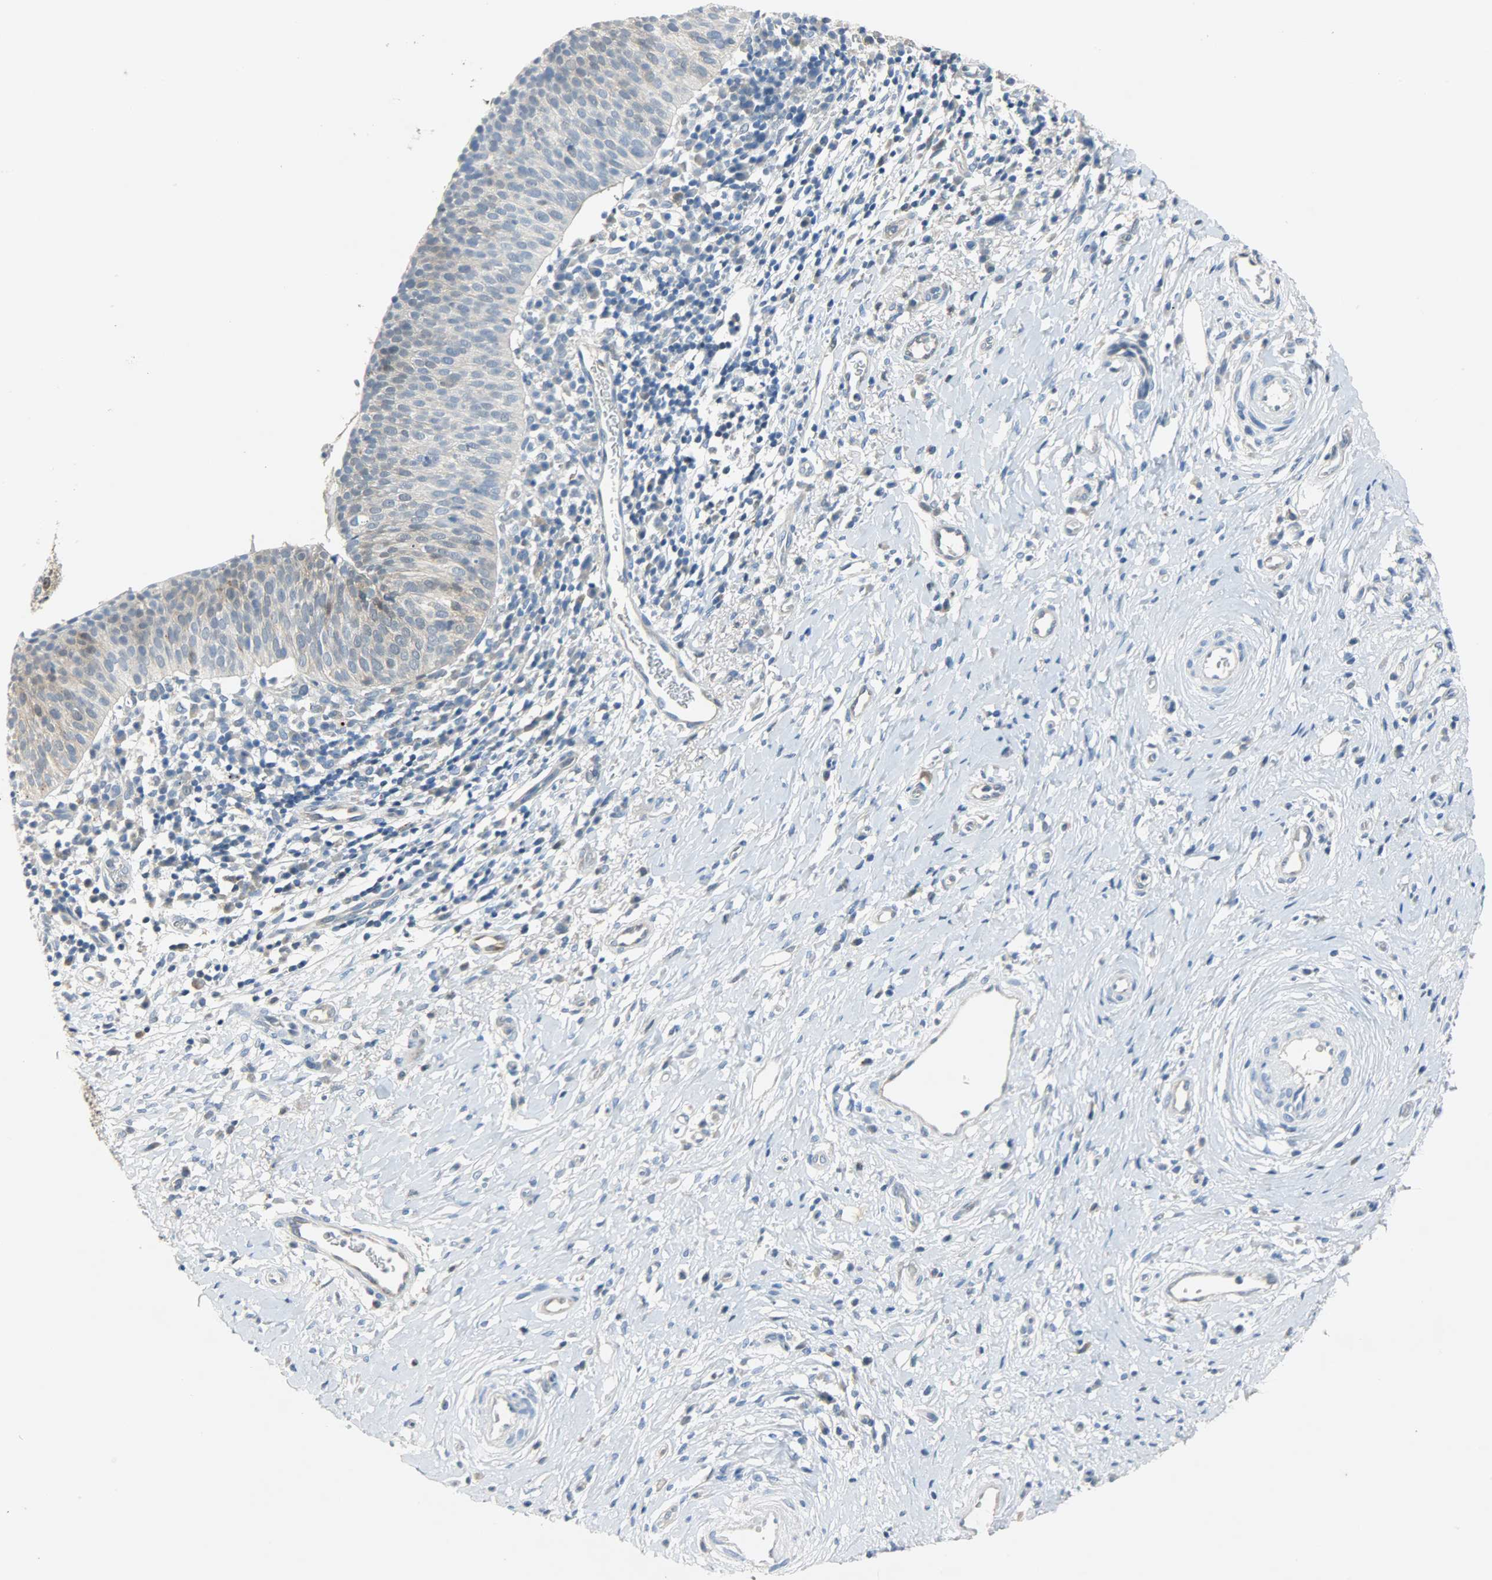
{"staining": {"intensity": "weak", "quantity": "<25%", "location": "cytoplasmic/membranous,nuclear"}, "tissue": "cervical cancer", "cell_type": "Tumor cells", "image_type": "cancer", "snomed": [{"axis": "morphology", "description": "Normal tissue, NOS"}, {"axis": "morphology", "description": "Squamous cell carcinoma, NOS"}, {"axis": "topography", "description": "Cervix"}], "caption": "IHC histopathology image of neoplastic tissue: cervical cancer stained with DAB reveals no significant protein positivity in tumor cells. (Immunohistochemistry (ihc), brightfield microscopy, high magnification).", "gene": "EIF4EBP1", "patient": {"sex": "female", "age": 39}}